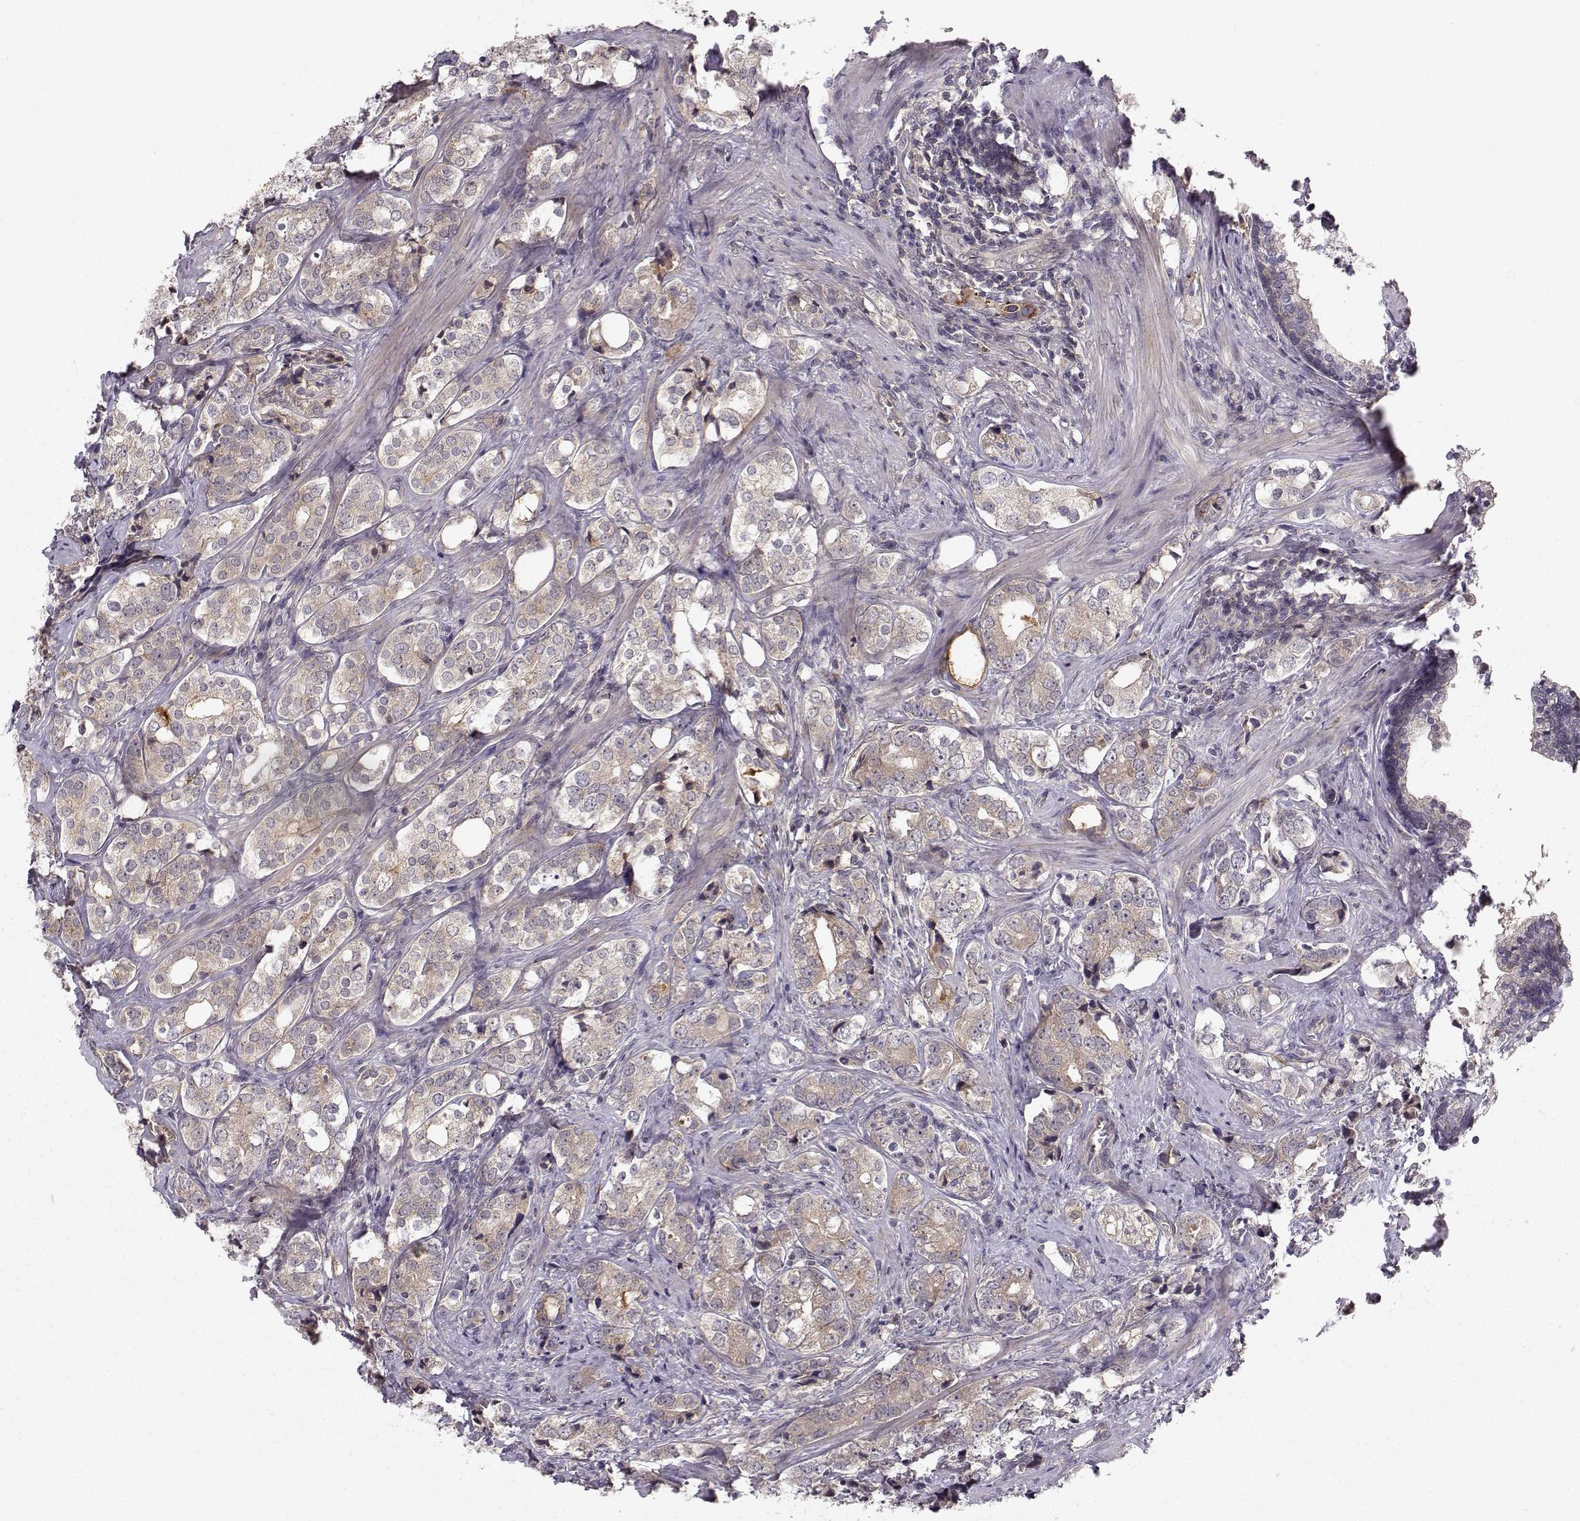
{"staining": {"intensity": "weak", "quantity": "<25%", "location": "cytoplasmic/membranous"}, "tissue": "prostate cancer", "cell_type": "Tumor cells", "image_type": "cancer", "snomed": [{"axis": "morphology", "description": "Adenocarcinoma, NOS"}, {"axis": "topography", "description": "Prostate and seminal vesicle, NOS"}], "caption": "Immunohistochemistry (IHC) of adenocarcinoma (prostate) reveals no positivity in tumor cells.", "gene": "WNT6", "patient": {"sex": "male", "age": 63}}